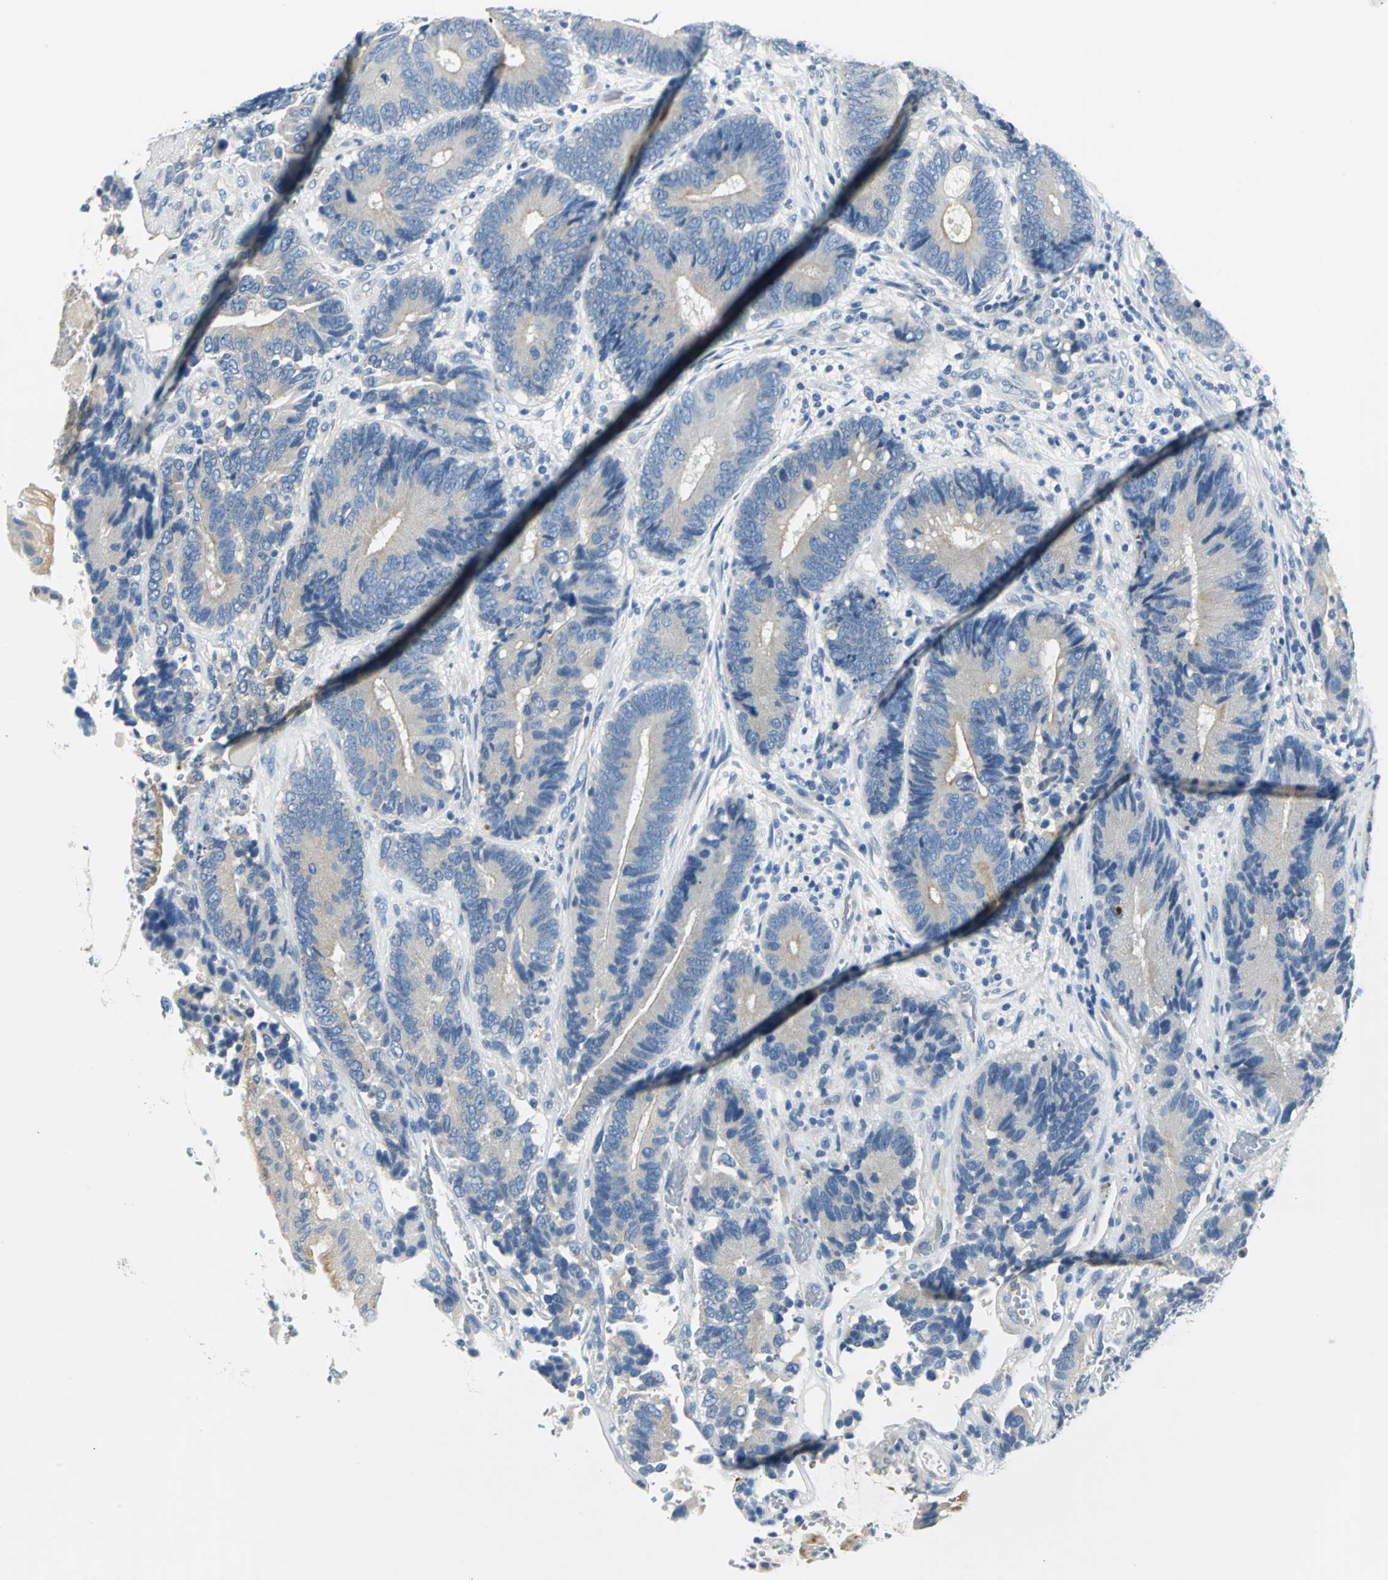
{"staining": {"intensity": "weak", "quantity": "<25%", "location": "cytoplasmic/membranous"}, "tissue": "colorectal cancer", "cell_type": "Tumor cells", "image_type": "cancer", "snomed": [{"axis": "morphology", "description": "Adenocarcinoma, NOS"}, {"axis": "topography", "description": "Colon"}], "caption": "Tumor cells show no significant positivity in colorectal adenocarcinoma.", "gene": "RIPOR1", "patient": {"sex": "female", "age": 78}}